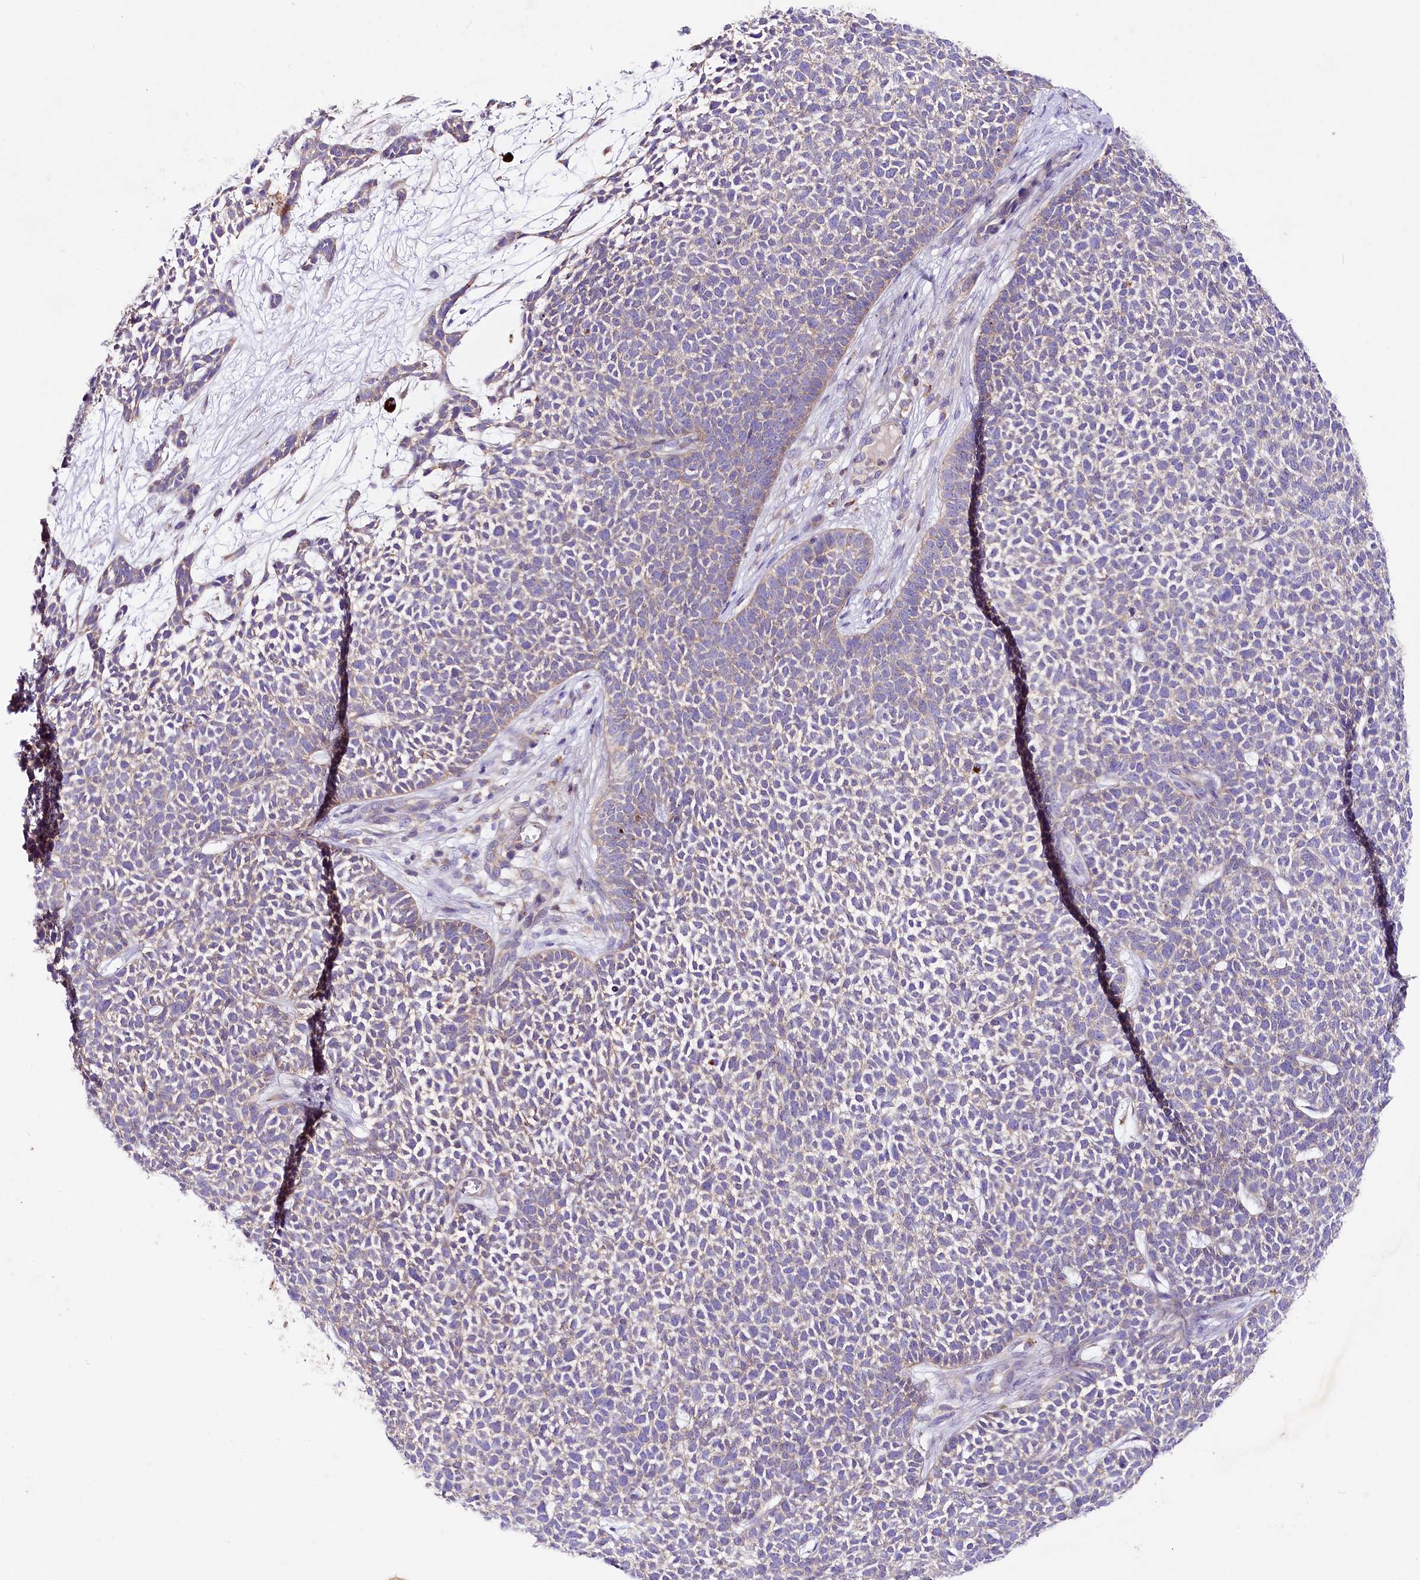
{"staining": {"intensity": "moderate", "quantity": "<25%", "location": "cytoplasmic/membranous"}, "tissue": "skin cancer", "cell_type": "Tumor cells", "image_type": "cancer", "snomed": [{"axis": "morphology", "description": "Basal cell carcinoma"}, {"axis": "topography", "description": "Skin"}], "caption": "Protein staining exhibits moderate cytoplasmic/membranous staining in about <25% of tumor cells in basal cell carcinoma (skin). Using DAB (3,3'-diaminobenzidine) (brown) and hematoxylin (blue) stains, captured at high magnification using brightfield microscopy.", "gene": "SACM1L", "patient": {"sex": "female", "age": 84}}